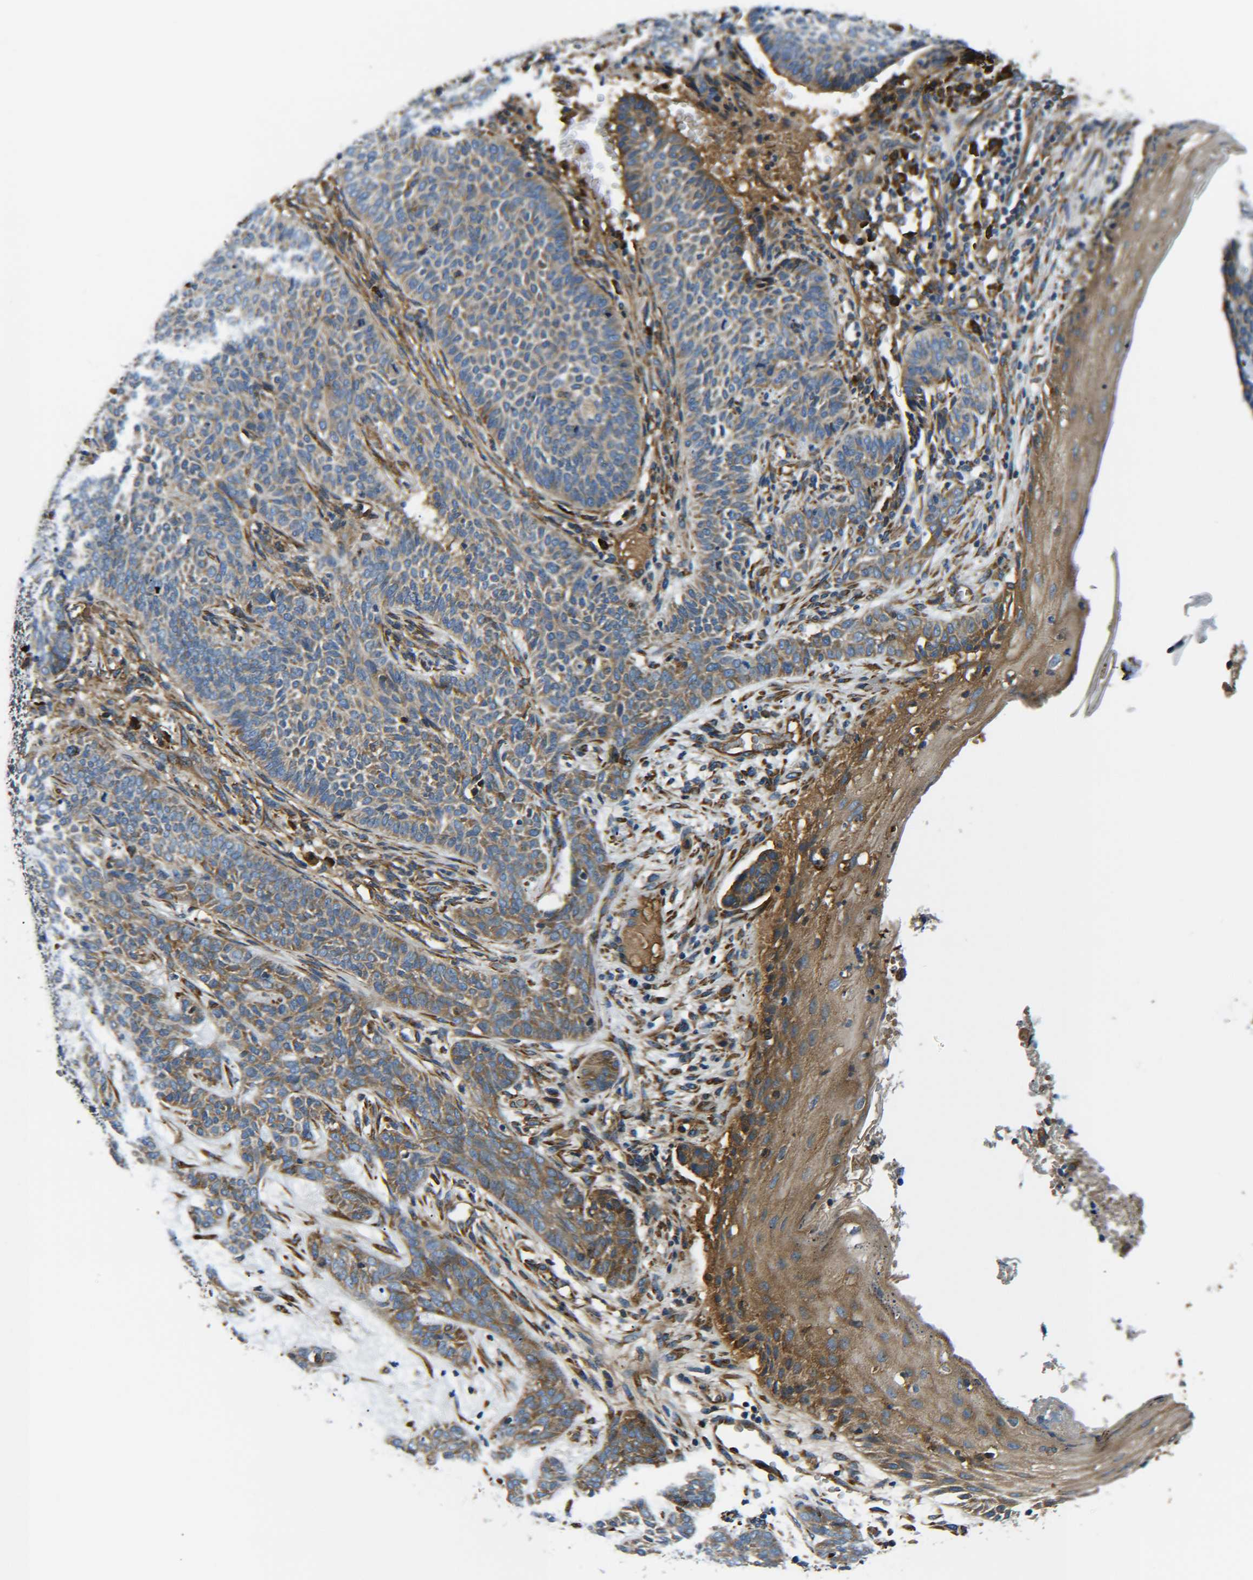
{"staining": {"intensity": "moderate", "quantity": ">75%", "location": "cytoplasmic/membranous"}, "tissue": "skin cancer", "cell_type": "Tumor cells", "image_type": "cancer", "snomed": [{"axis": "morphology", "description": "Basal cell carcinoma"}, {"axis": "topography", "description": "Skin"}], "caption": "Immunohistochemical staining of skin cancer exhibits moderate cytoplasmic/membranous protein positivity in about >75% of tumor cells.", "gene": "PREB", "patient": {"sex": "male", "age": 87}}